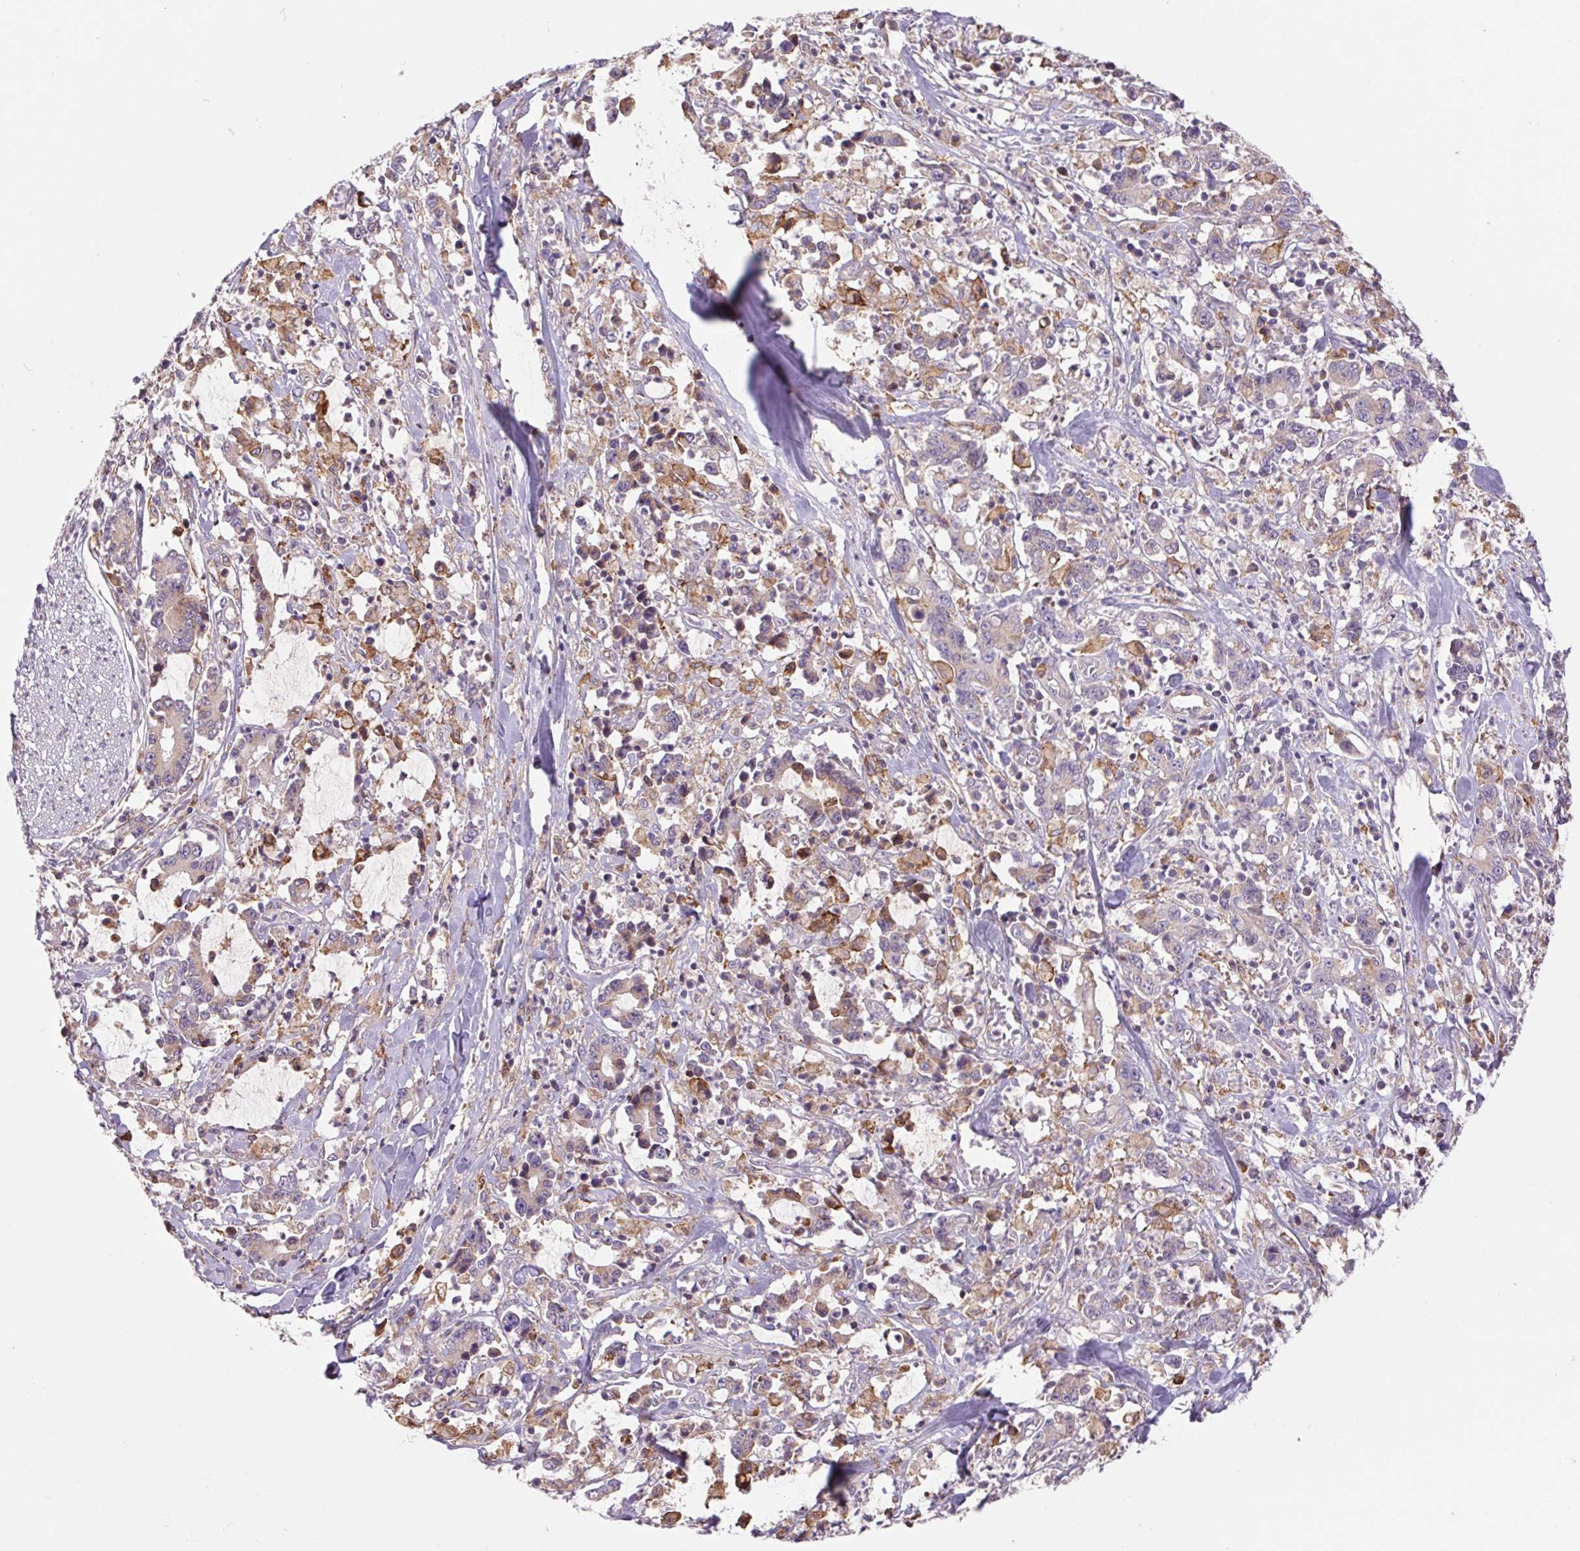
{"staining": {"intensity": "negative", "quantity": "none", "location": "none"}, "tissue": "stomach cancer", "cell_type": "Tumor cells", "image_type": "cancer", "snomed": [{"axis": "morphology", "description": "Adenocarcinoma, NOS"}, {"axis": "topography", "description": "Stomach, upper"}], "caption": "Adenocarcinoma (stomach) was stained to show a protein in brown. There is no significant positivity in tumor cells.", "gene": "KLHL20", "patient": {"sex": "male", "age": 68}}